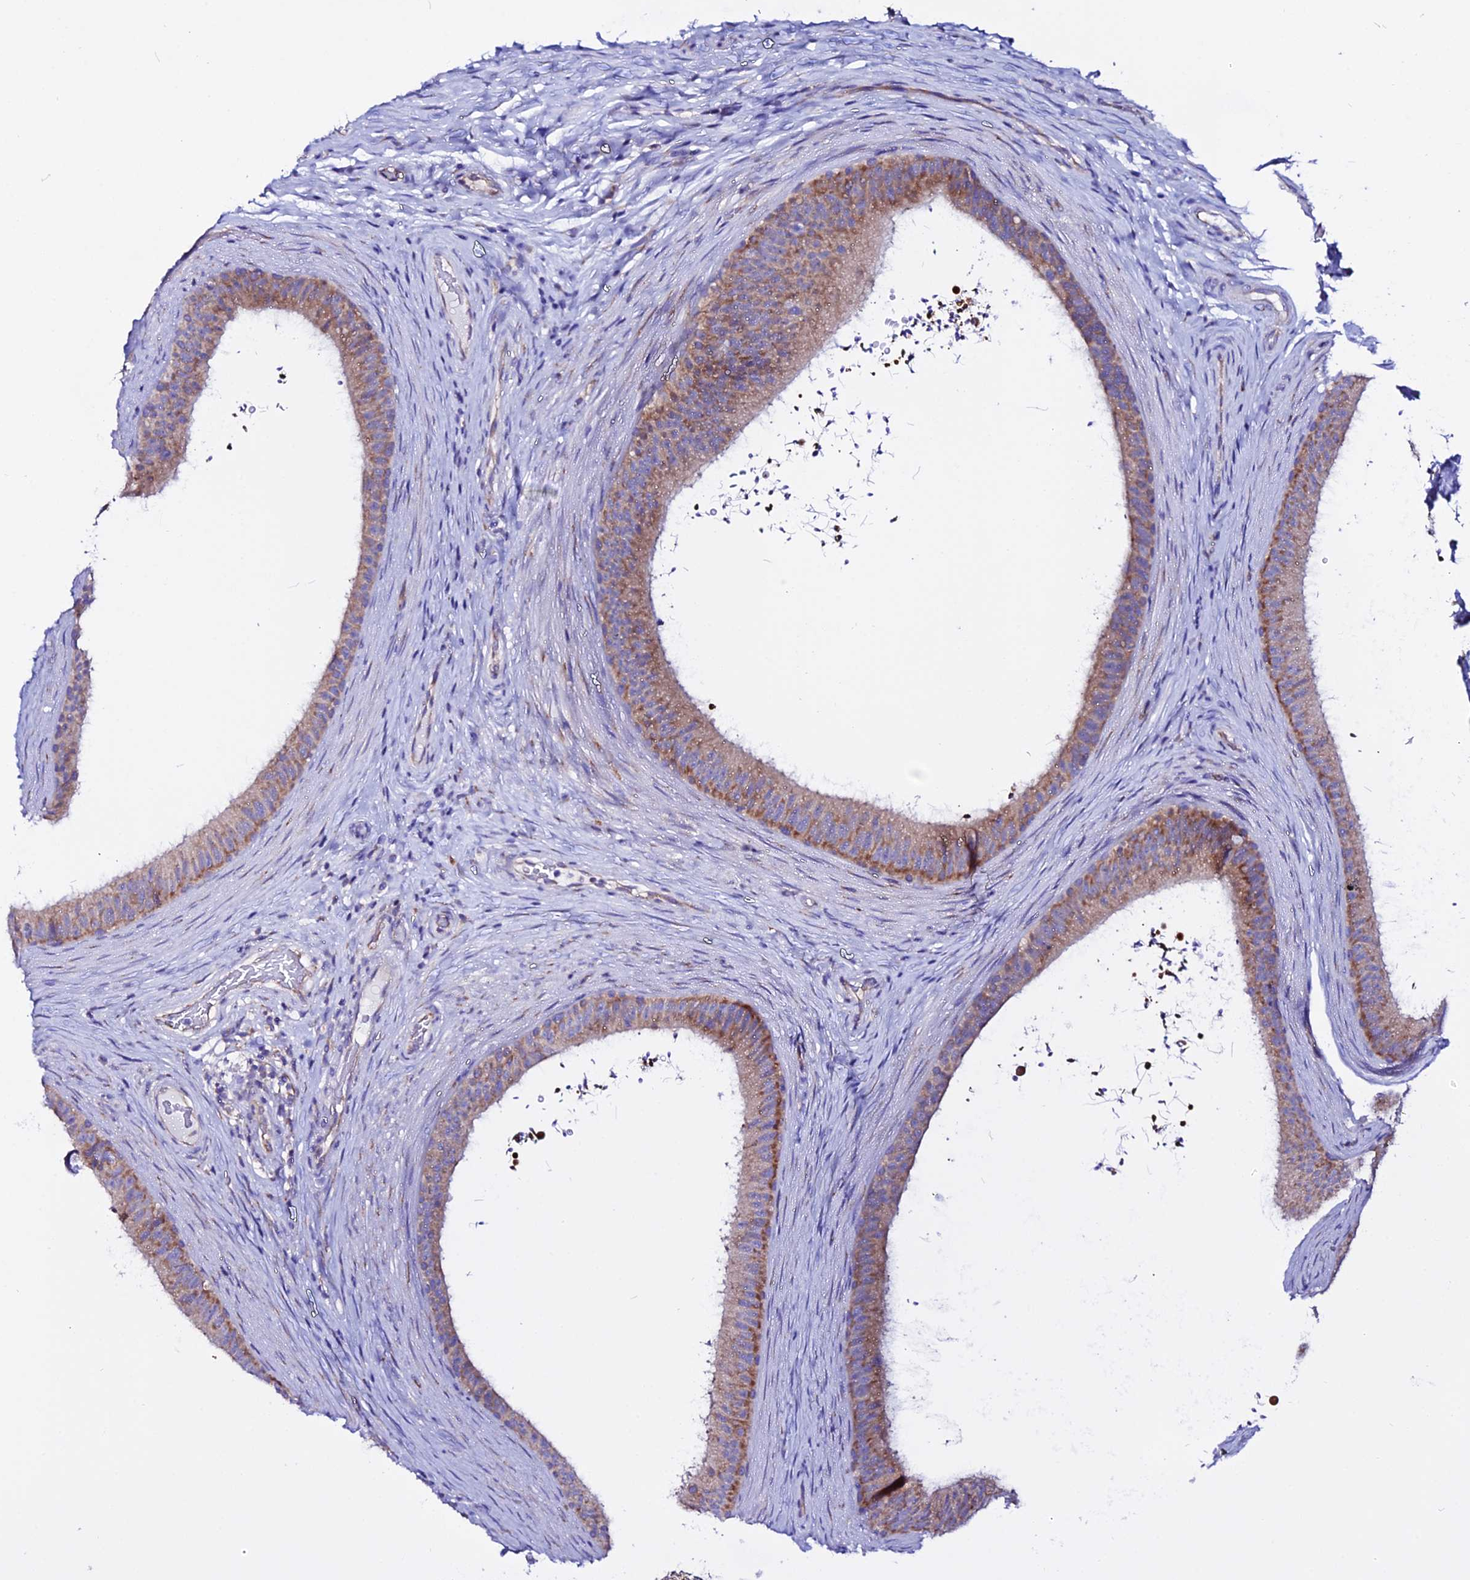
{"staining": {"intensity": "moderate", "quantity": ">75%", "location": "cytoplasmic/membranous"}, "tissue": "epididymis", "cell_type": "Glandular cells", "image_type": "normal", "snomed": [{"axis": "morphology", "description": "Normal tissue, NOS"}, {"axis": "topography", "description": "Testis"}, {"axis": "topography", "description": "Epididymis"}], "caption": "Immunohistochemical staining of unremarkable epididymis displays >75% levels of moderate cytoplasmic/membranous protein staining in approximately >75% of glandular cells.", "gene": "EEF1G", "patient": {"sex": "male", "age": 41}}